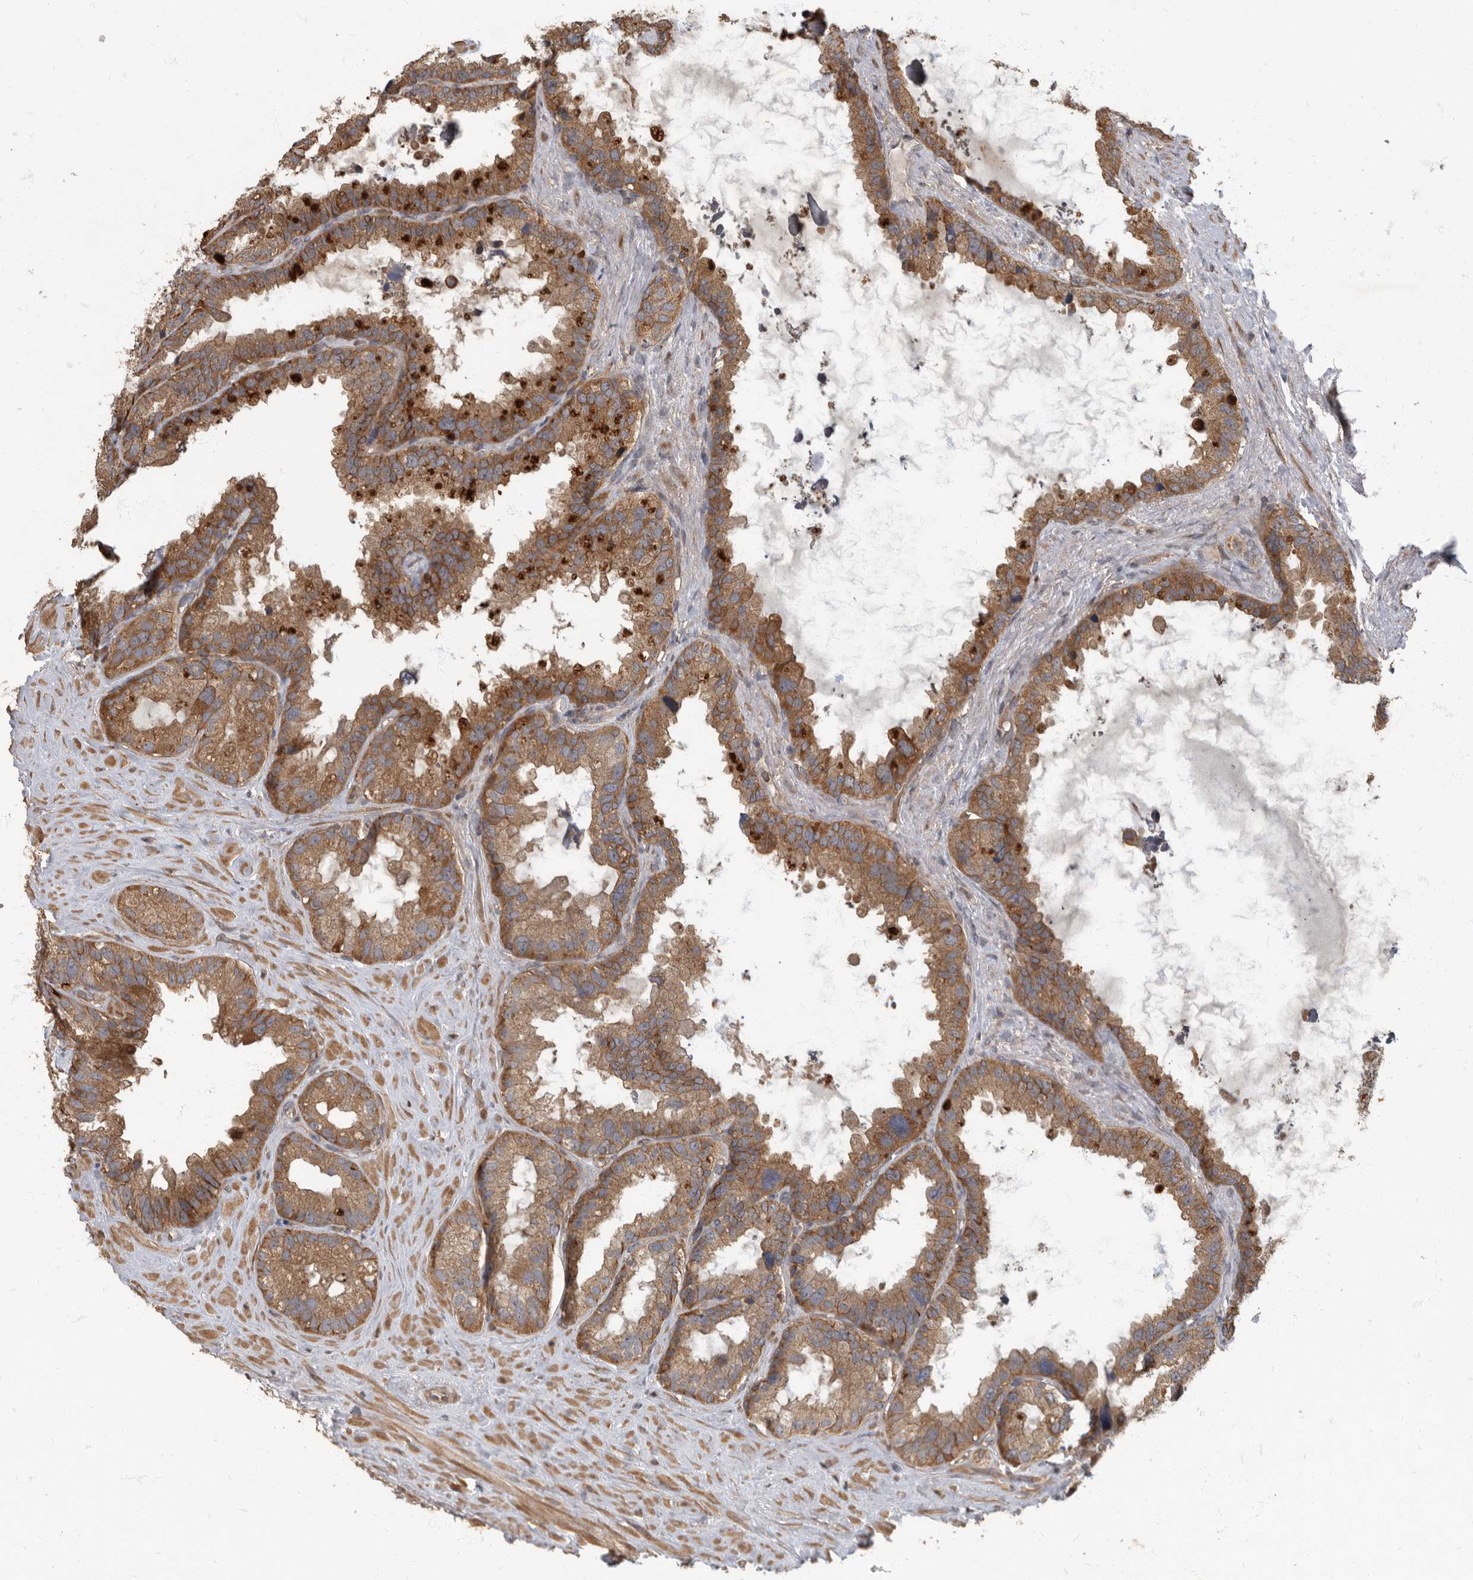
{"staining": {"intensity": "moderate", "quantity": ">75%", "location": "cytoplasmic/membranous"}, "tissue": "seminal vesicle", "cell_type": "Glandular cells", "image_type": "normal", "snomed": [{"axis": "morphology", "description": "Normal tissue, NOS"}, {"axis": "topography", "description": "Seminal veicle"}], "caption": "Unremarkable seminal vesicle demonstrates moderate cytoplasmic/membranous positivity in about >75% of glandular cells.", "gene": "IQCK", "patient": {"sex": "male", "age": 80}}